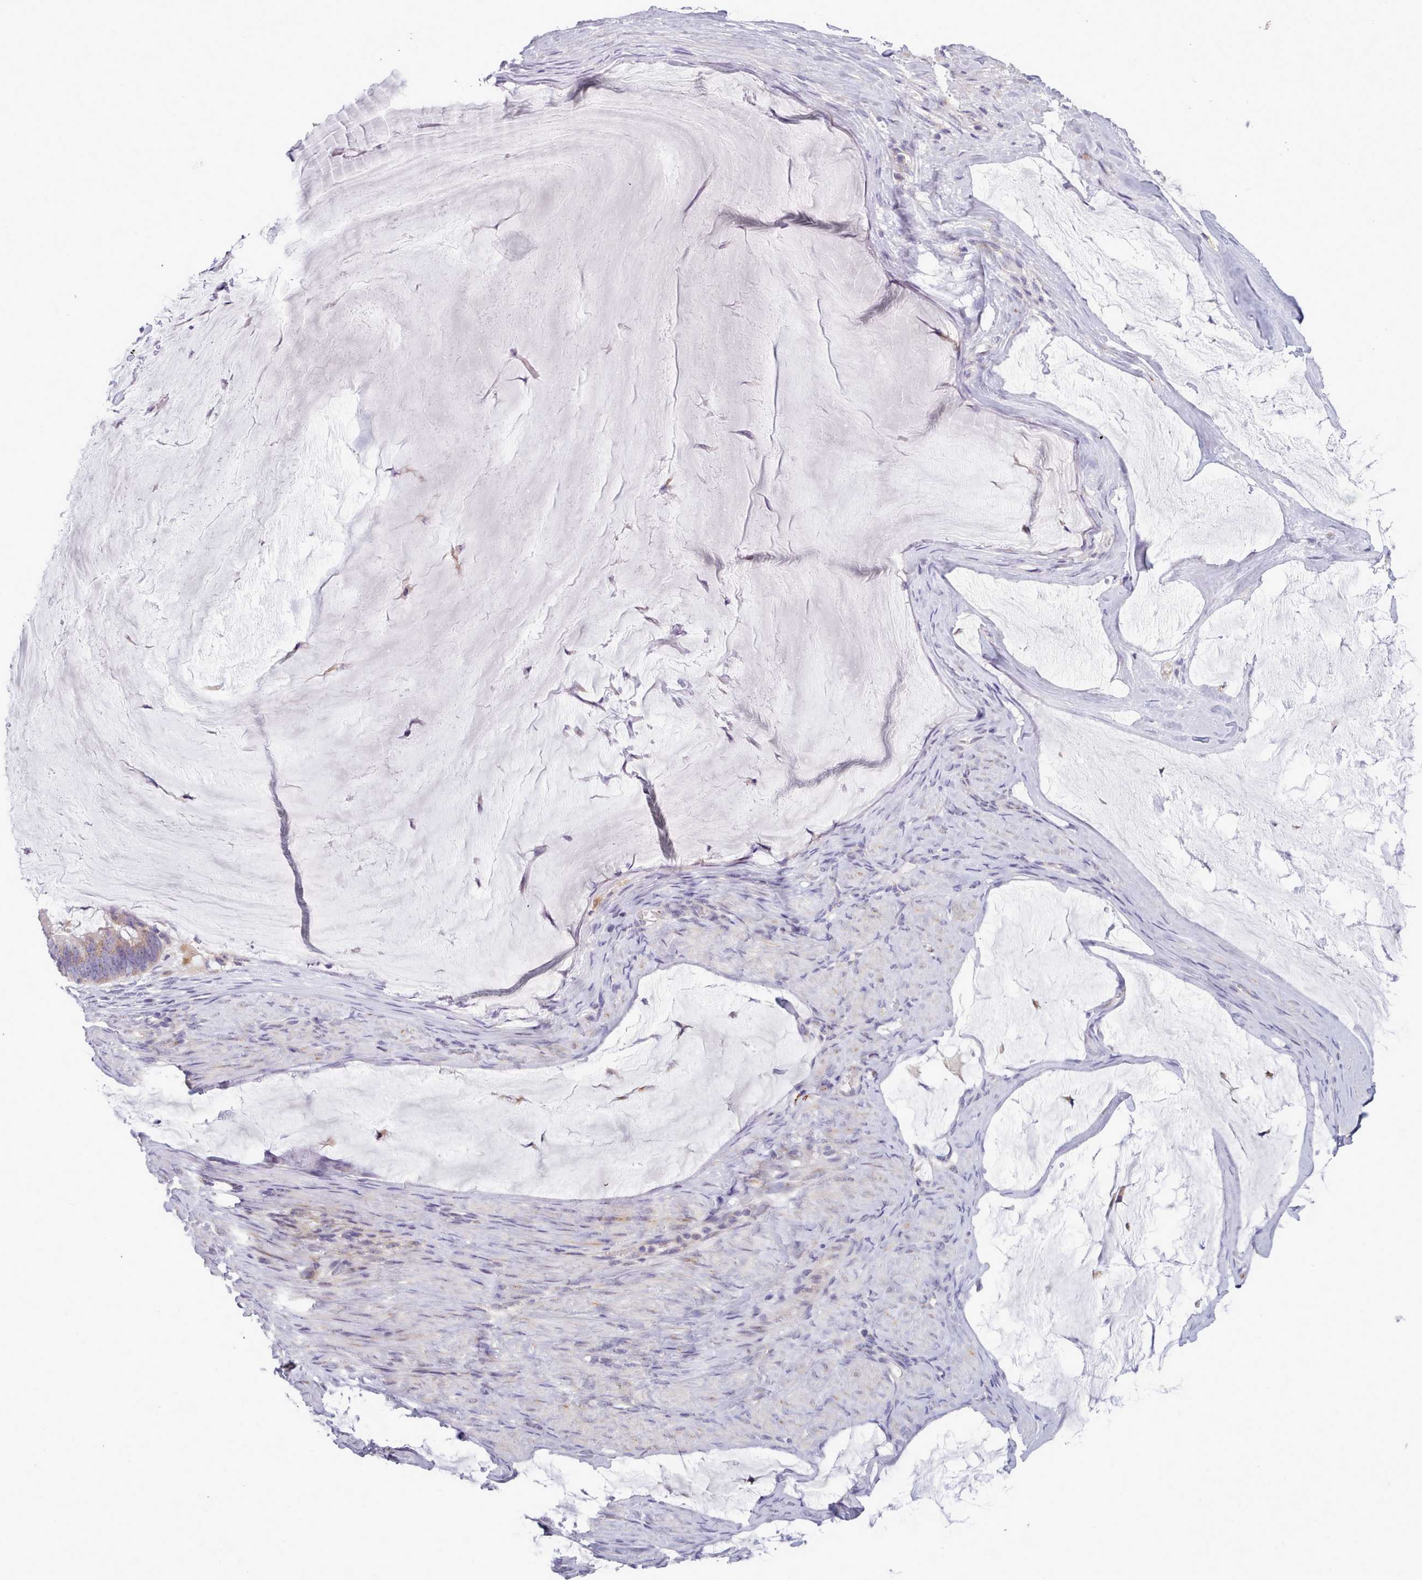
{"staining": {"intensity": "moderate", "quantity": ">75%", "location": "cytoplasmic/membranous"}, "tissue": "ovarian cancer", "cell_type": "Tumor cells", "image_type": "cancer", "snomed": [{"axis": "morphology", "description": "Cystadenocarcinoma, mucinous, NOS"}, {"axis": "topography", "description": "Ovary"}], "caption": "Approximately >75% of tumor cells in human mucinous cystadenocarcinoma (ovarian) reveal moderate cytoplasmic/membranous protein staining as visualized by brown immunohistochemical staining.", "gene": "MYRFL", "patient": {"sex": "female", "age": 61}}